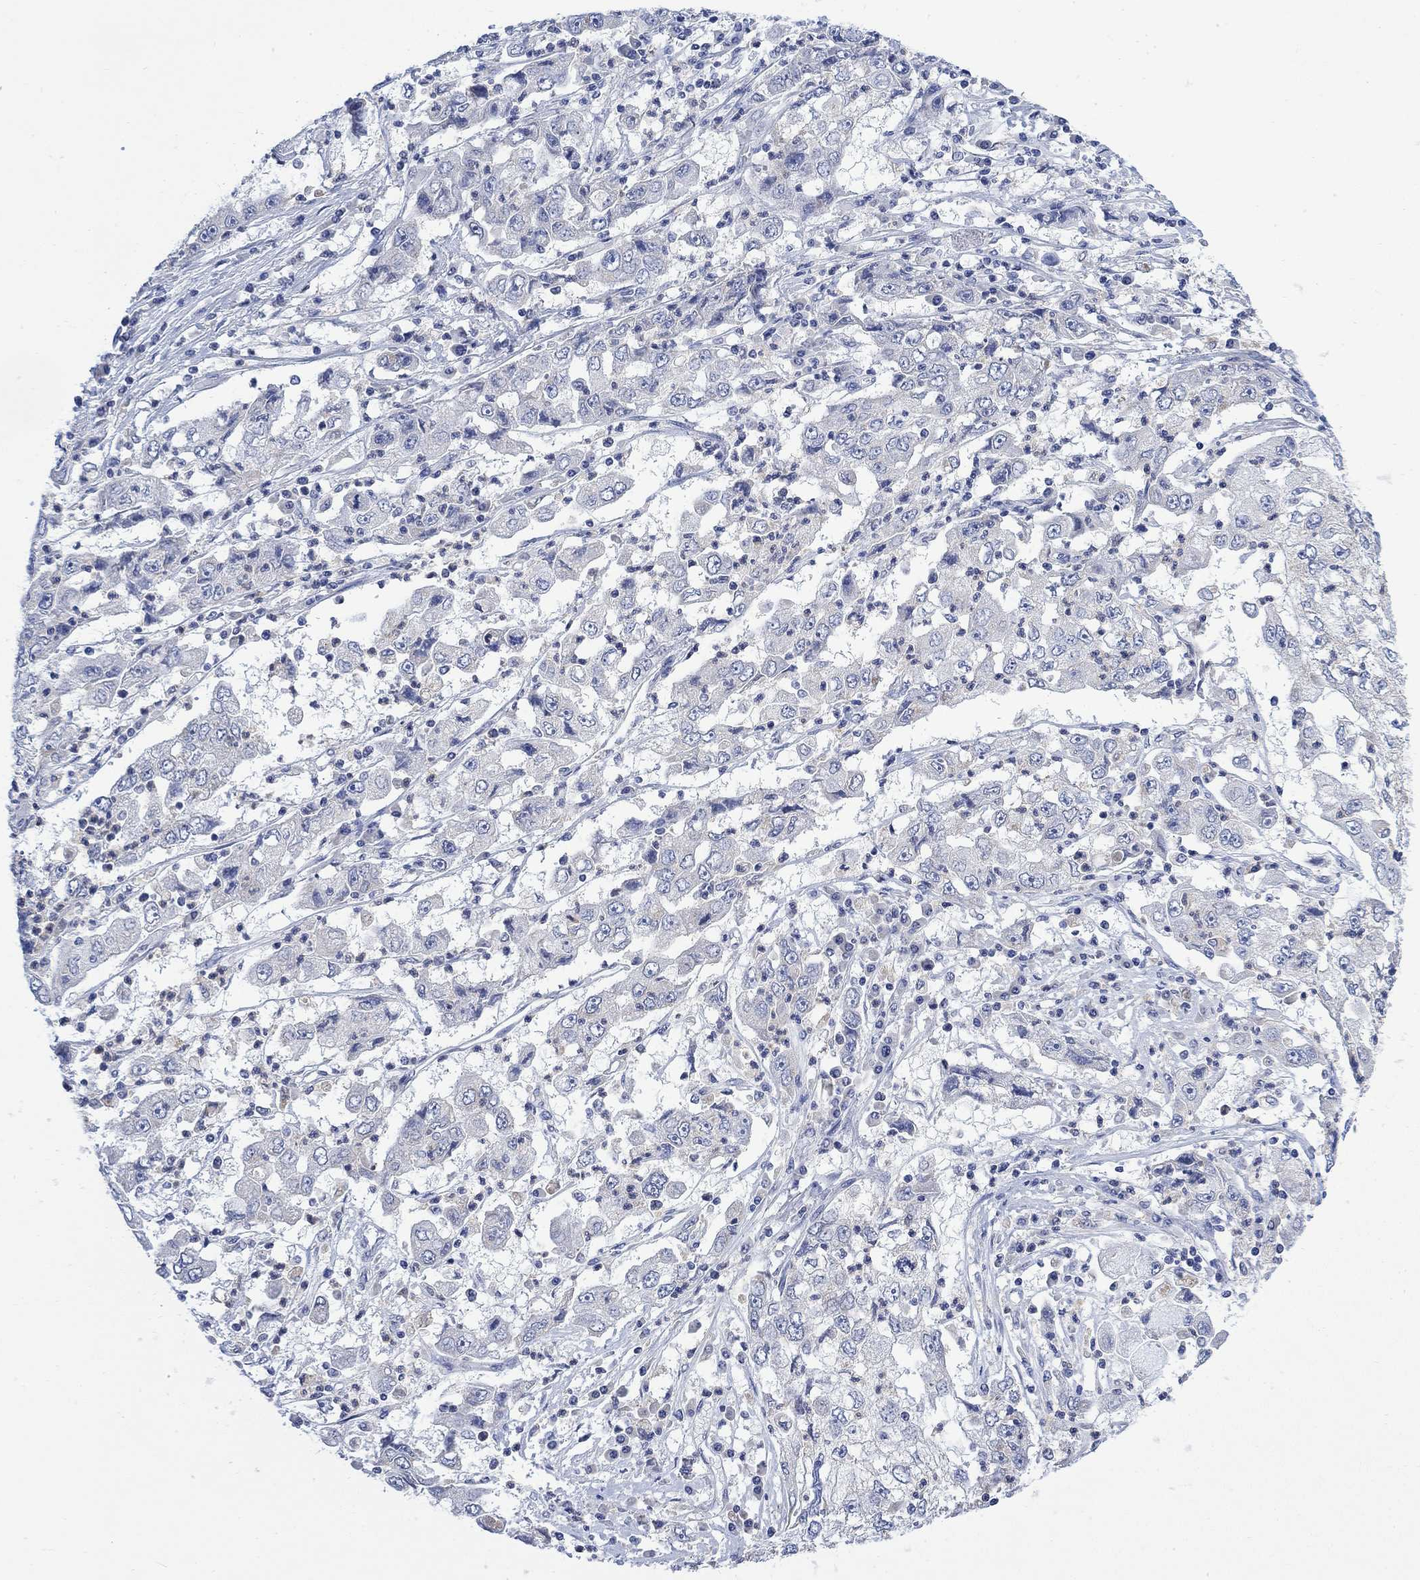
{"staining": {"intensity": "negative", "quantity": "none", "location": "none"}, "tissue": "cervical cancer", "cell_type": "Tumor cells", "image_type": "cancer", "snomed": [{"axis": "morphology", "description": "Squamous cell carcinoma, NOS"}, {"axis": "topography", "description": "Cervix"}], "caption": "The photomicrograph reveals no significant staining in tumor cells of cervical cancer (squamous cell carcinoma).", "gene": "FBP2", "patient": {"sex": "female", "age": 36}}